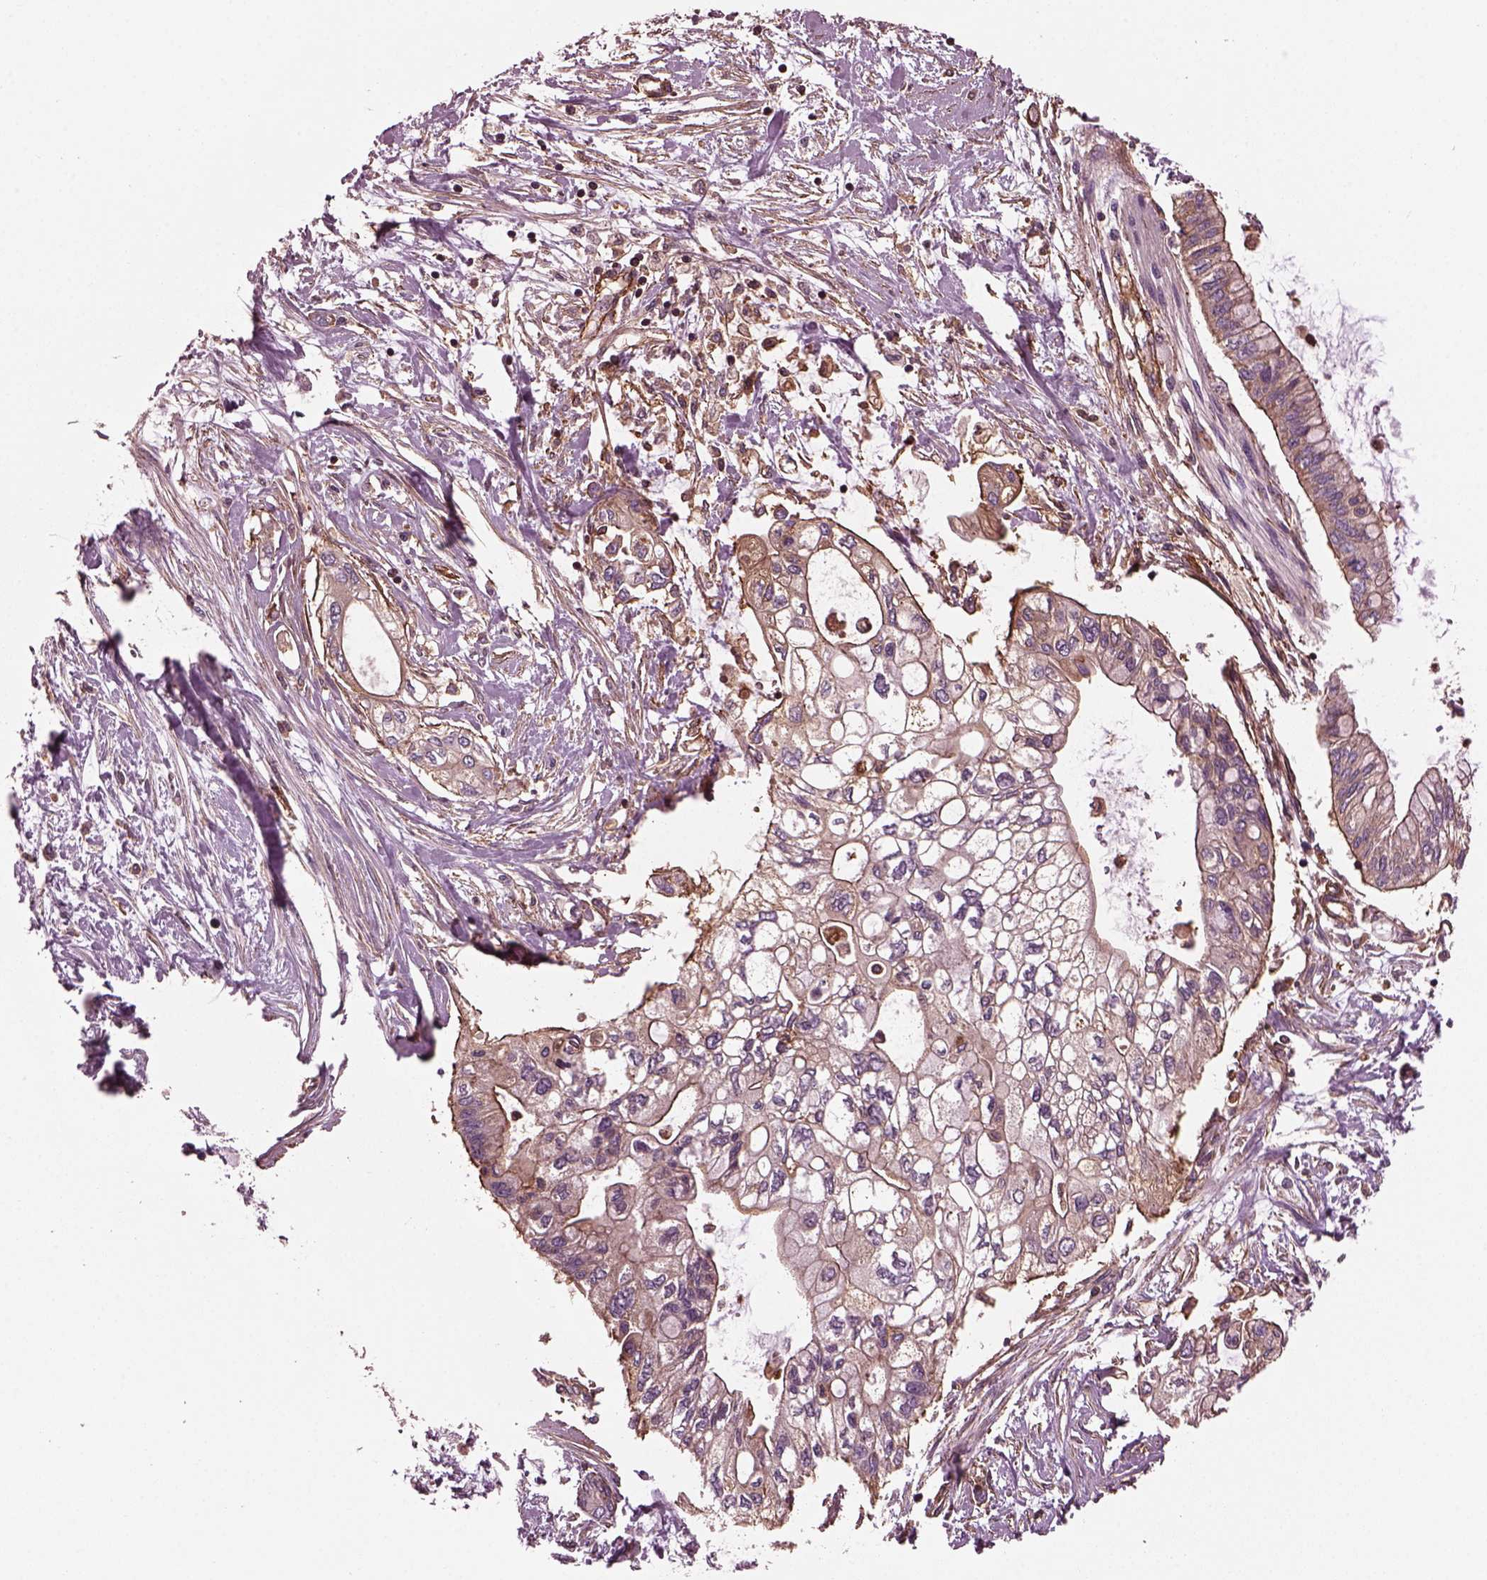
{"staining": {"intensity": "weak", "quantity": "25%-75%", "location": "cytoplasmic/membranous"}, "tissue": "pancreatic cancer", "cell_type": "Tumor cells", "image_type": "cancer", "snomed": [{"axis": "morphology", "description": "Adenocarcinoma, NOS"}, {"axis": "topography", "description": "Pancreas"}], "caption": "This is an image of immunohistochemistry staining of pancreatic cancer, which shows weak positivity in the cytoplasmic/membranous of tumor cells.", "gene": "MYL6", "patient": {"sex": "female", "age": 77}}